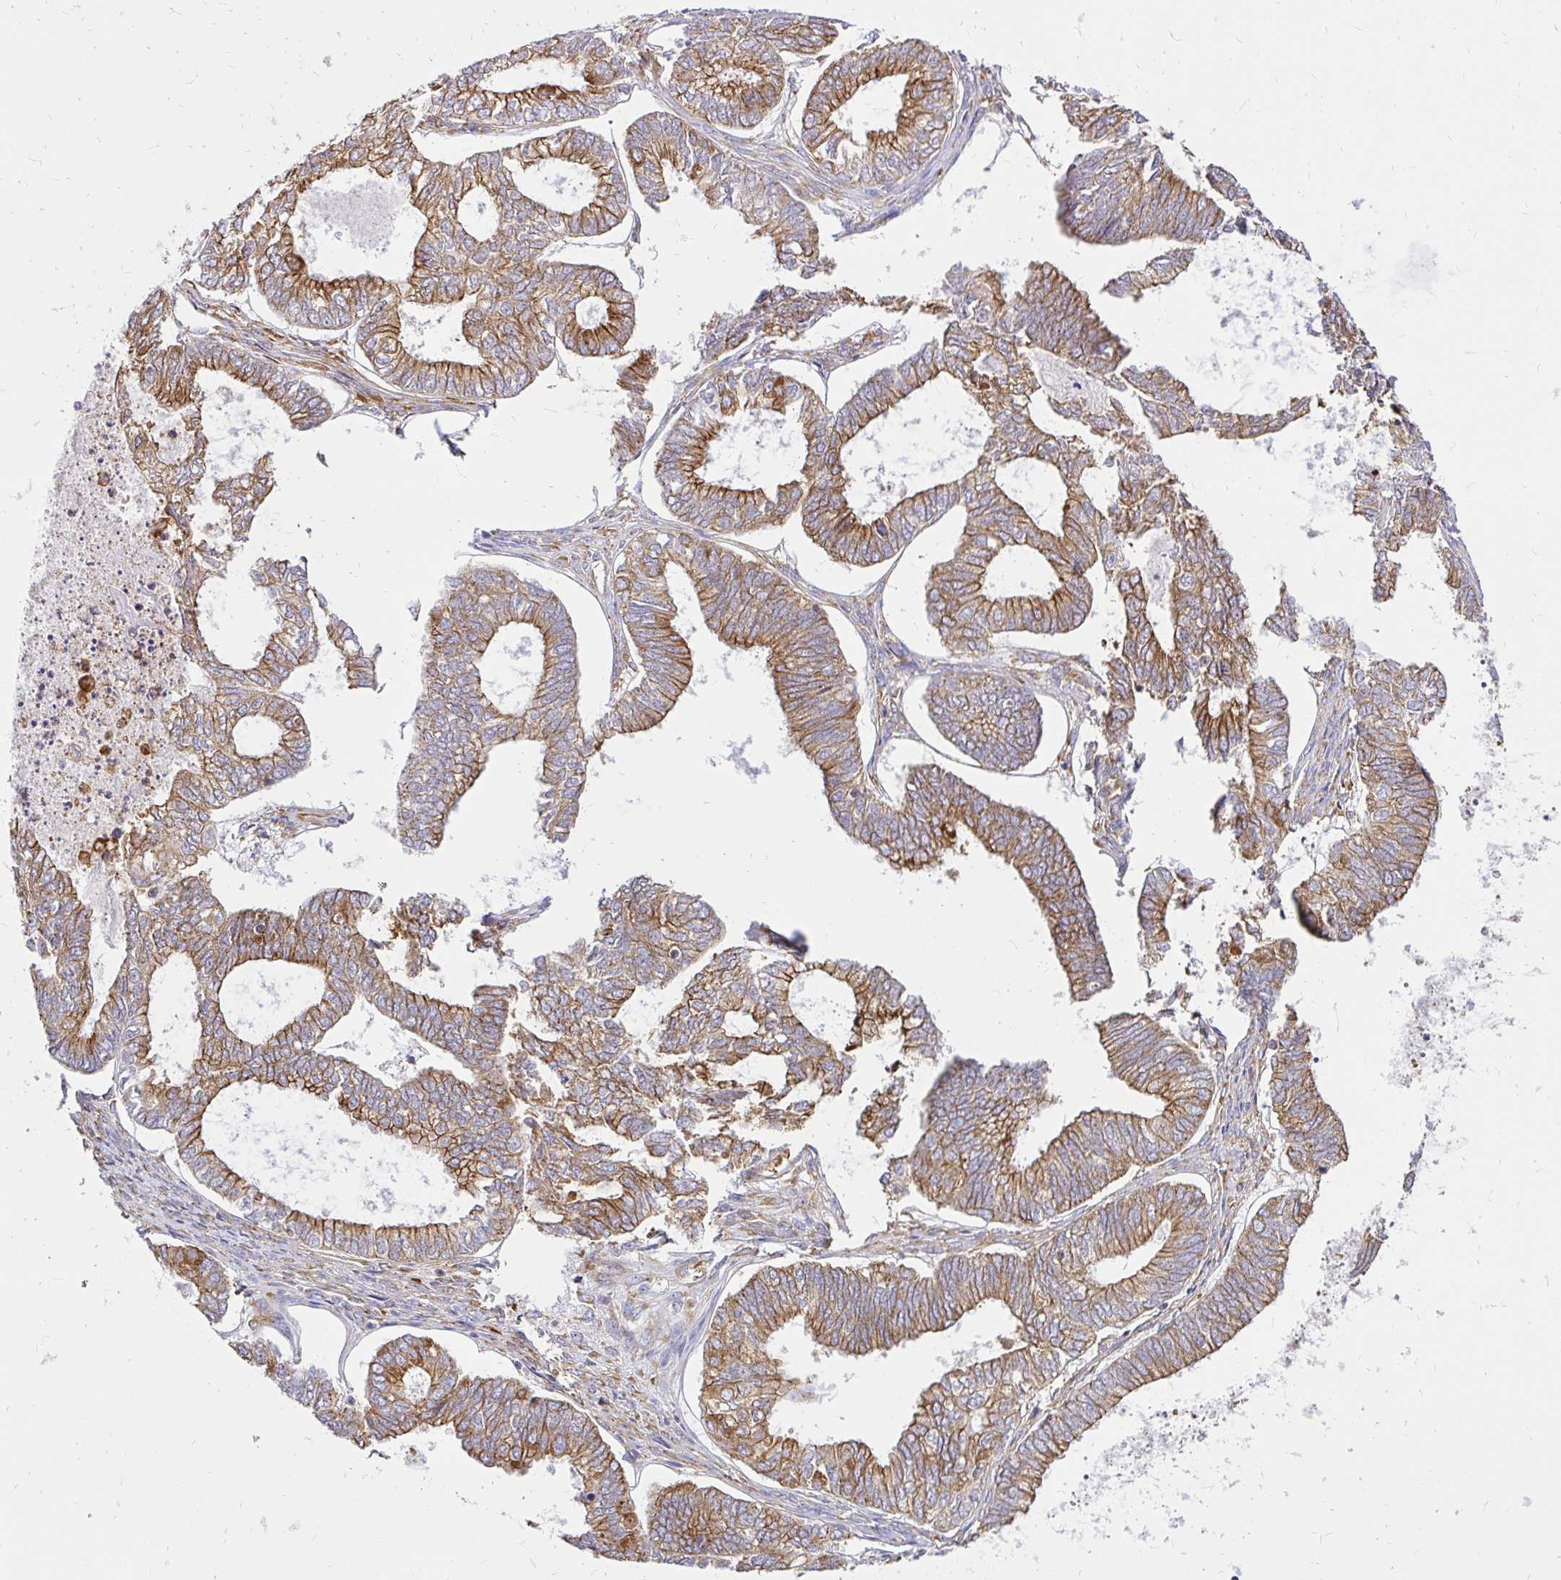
{"staining": {"intensity": "moderate", "quantity": ">75%", "location": "cytoplasmic/membranous"}, "tissue": "ovarian cancer", "cell_type": "Tumor cells", "image_type": "cancer", "snomed": [{"axis": "morphology", "description": "Carcinoma, endometroid"}, {"axis": "topography", "description": "Ovary"}], "caption": "Immunohistochemistry staining of endometroid carcinoma (ovarian), which shows medium levels of moderate cytoplasmic/membranous expression in approximately >75% of tumor cells indicating moderate cytoplasmic/membranous protein staining. The staining was performed using DAB (3,3'-diaminobenzidine) (brown) for protein detection and nuclei were counterstained in hematoxylin (blue).", "gene": "ABCB10", "patient": {"sex": "female", "age": 64}}